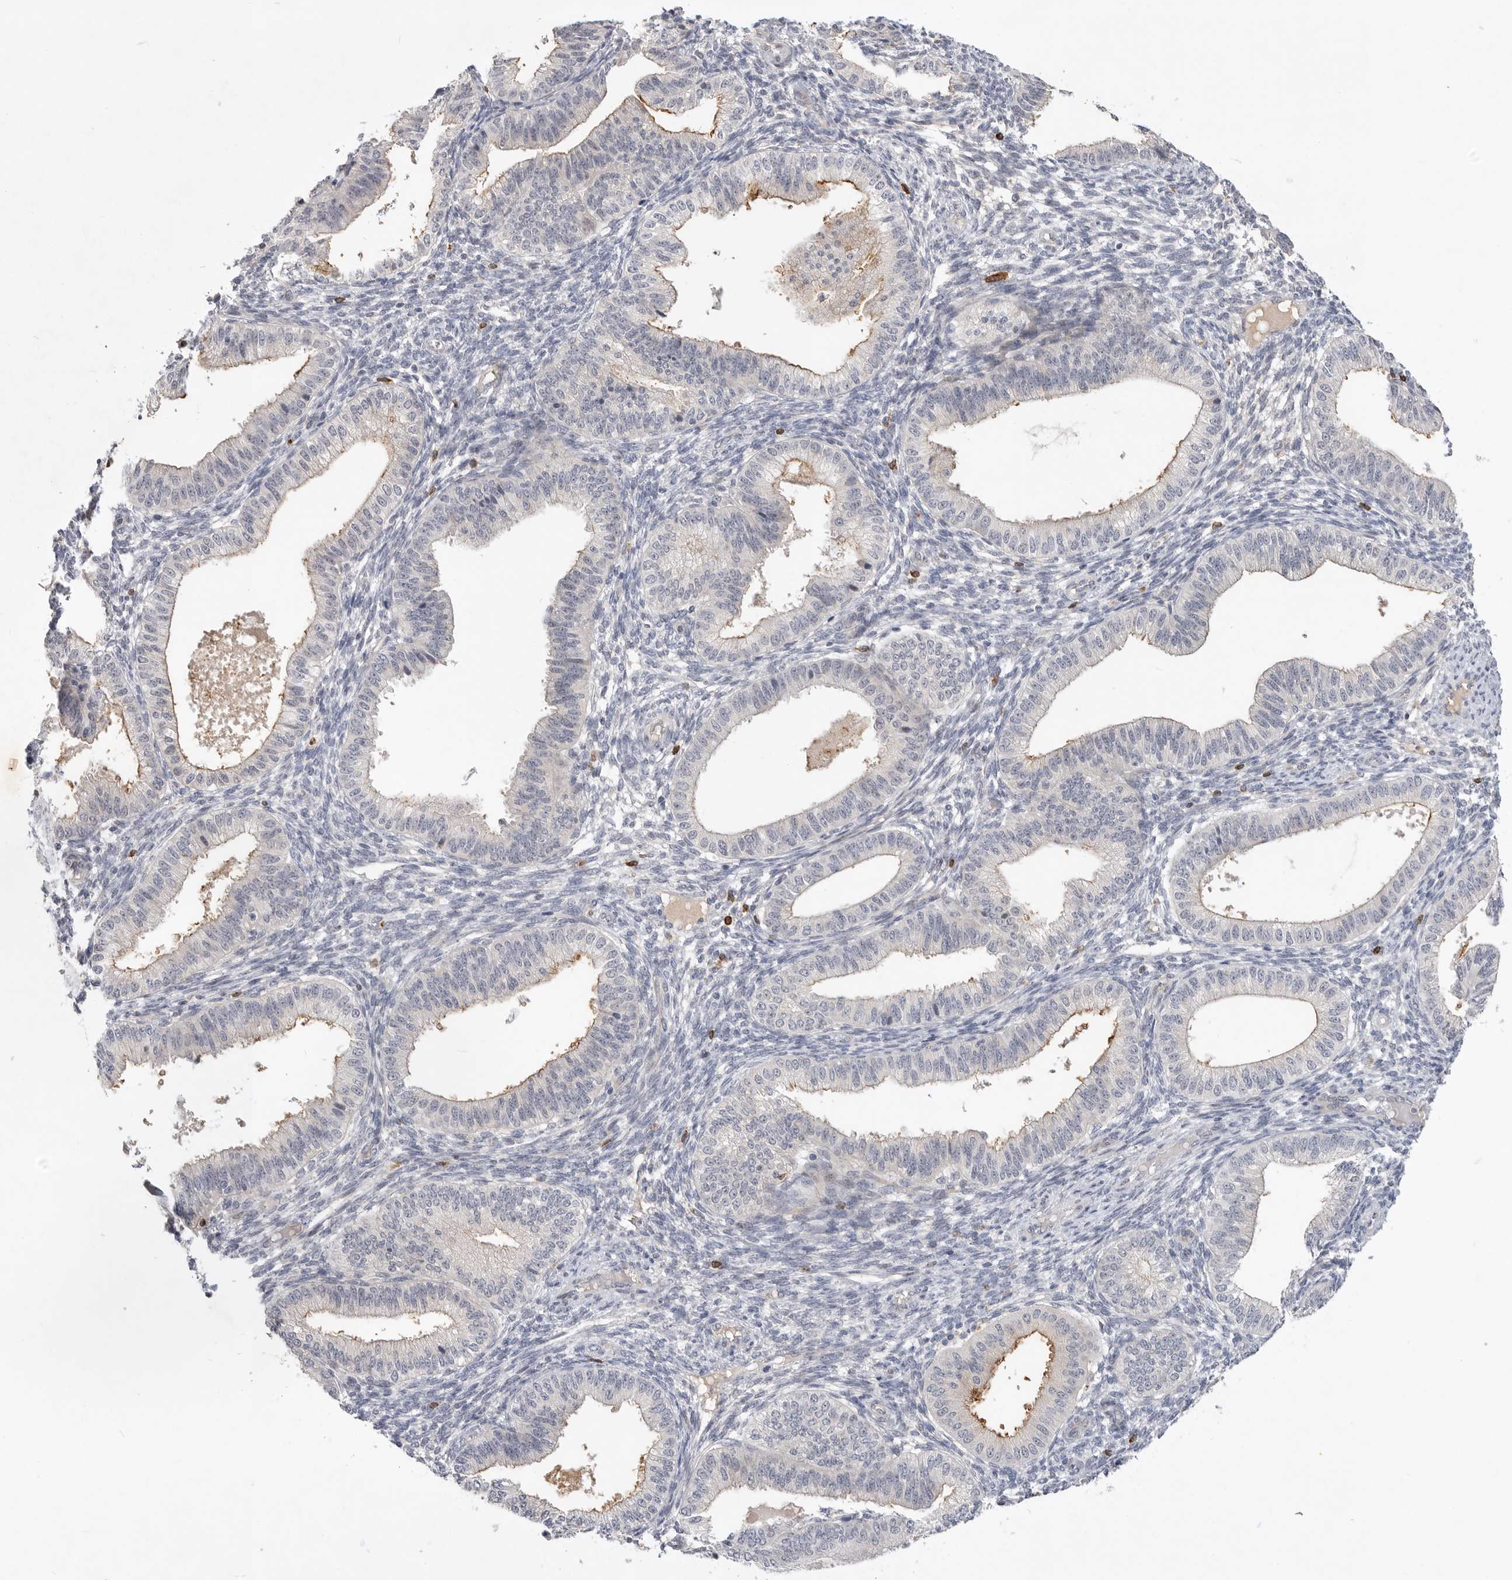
{"staining": {"intensity": "negative", "quantity": "none", "location": "none"}, "tissue": "endometrium", "cell_type": "Cells in endometrial stroma", "image_type": "normal", "snomed": [{"axis": "morphology", "description": "Normal tissue, NOS"}, {"axis": "topography", "description": "Endometrium"}], "caption": "Cells in endometrial stroma show no significant protein positivity in unremarkable endometrium. (Brightfield microscopy of DAB IHC at high magnification).", "gene": "ITGAD", "patient": {"sex": "female", "age": 39}}